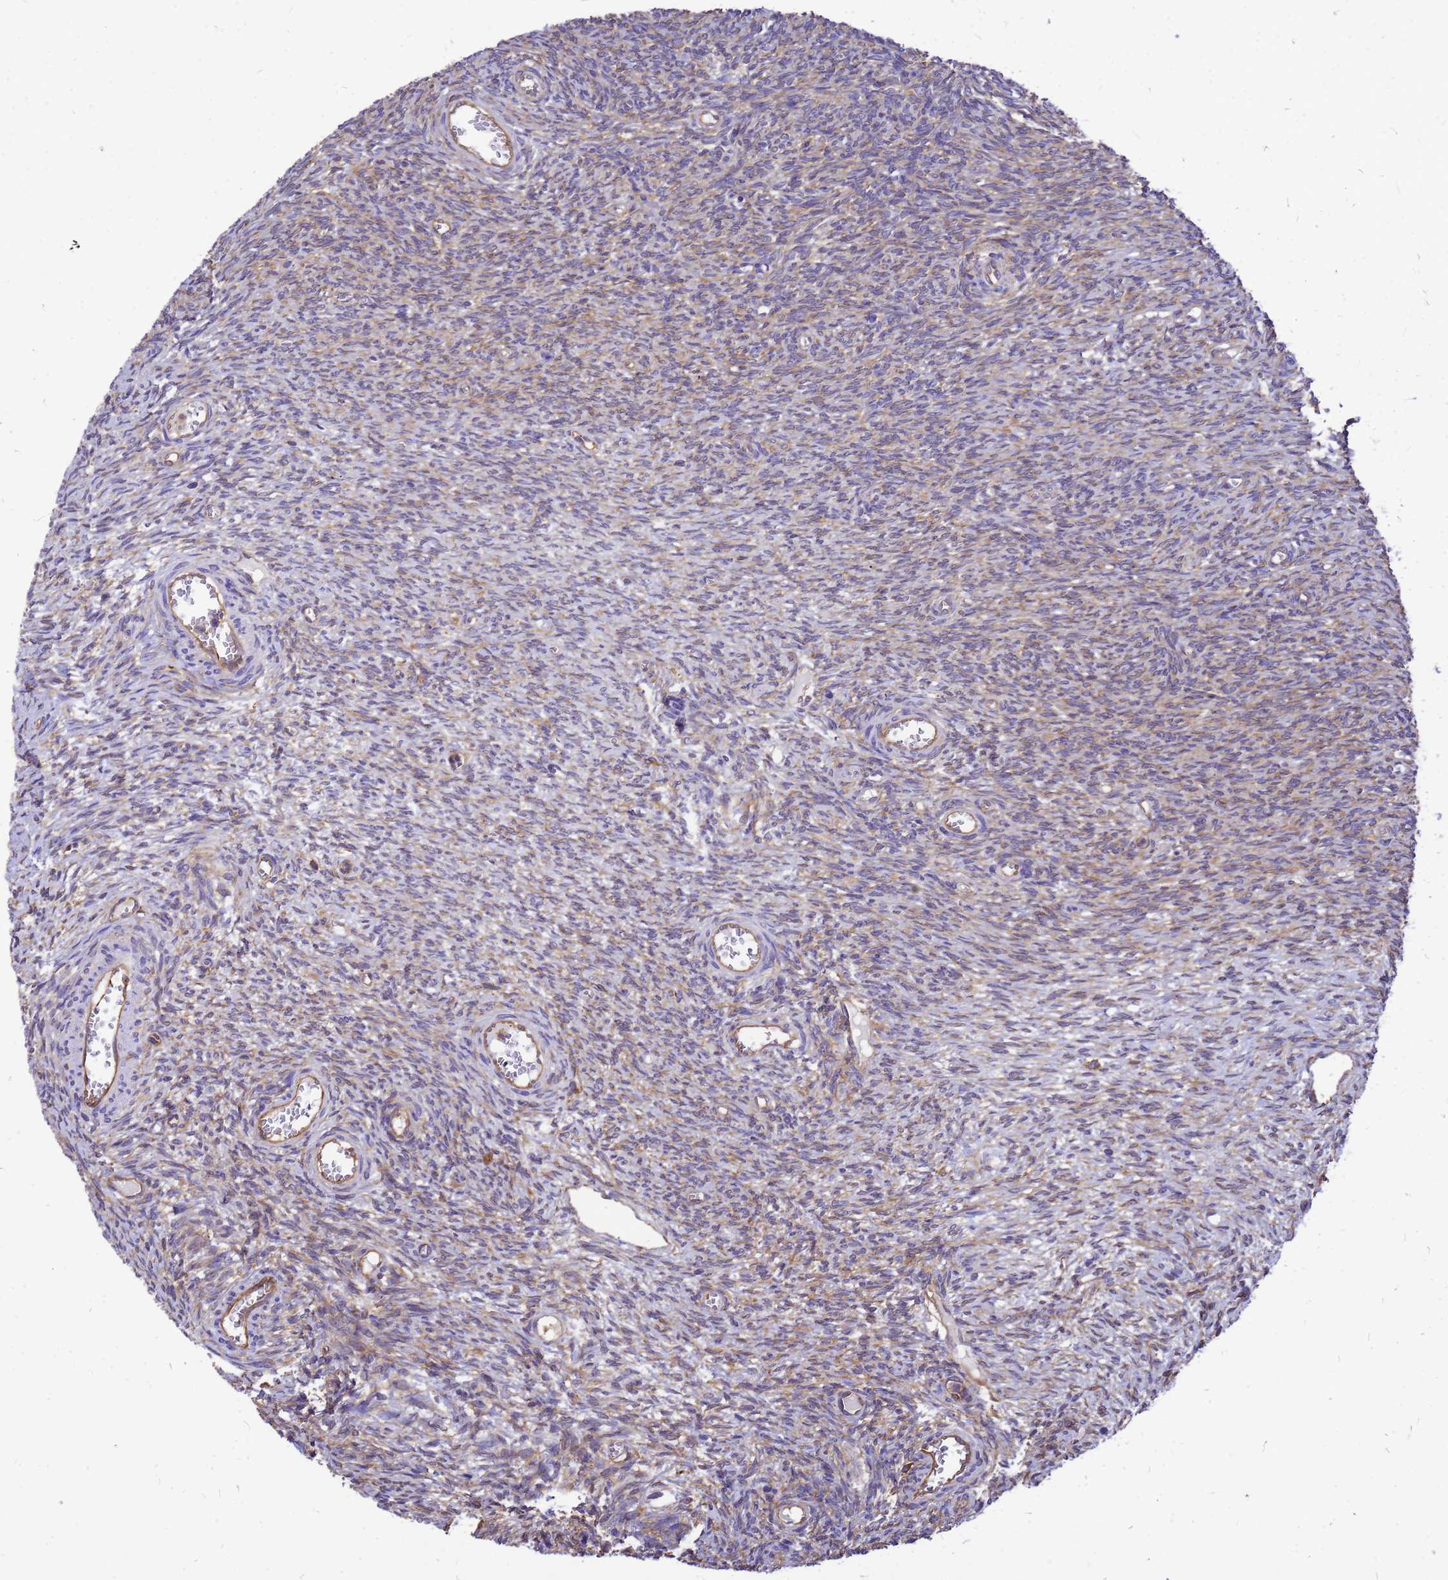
{"staining": {"intensity": "moderate", "quantity": "25%-75%", "location": "cytoplasmic/membranous"}, "tissue": "ovary", "cell_type": "Ovarian stroma cells", "image_type": "normal", "snomed": [{"axis": "morphology", "description": "Normal tissue, NOS"}, {"axis": "topography", "description": "Ovary"}], "caption": "This micrograph reveals immunohistochemistry (IHC) staining of benign human ovary, with medium moderate cytoplasmic/membranous staining in about 25%-75% of ovarian stroma cells.", "gene": "GID4", "patient": {"sex": "female", "age": 44}}